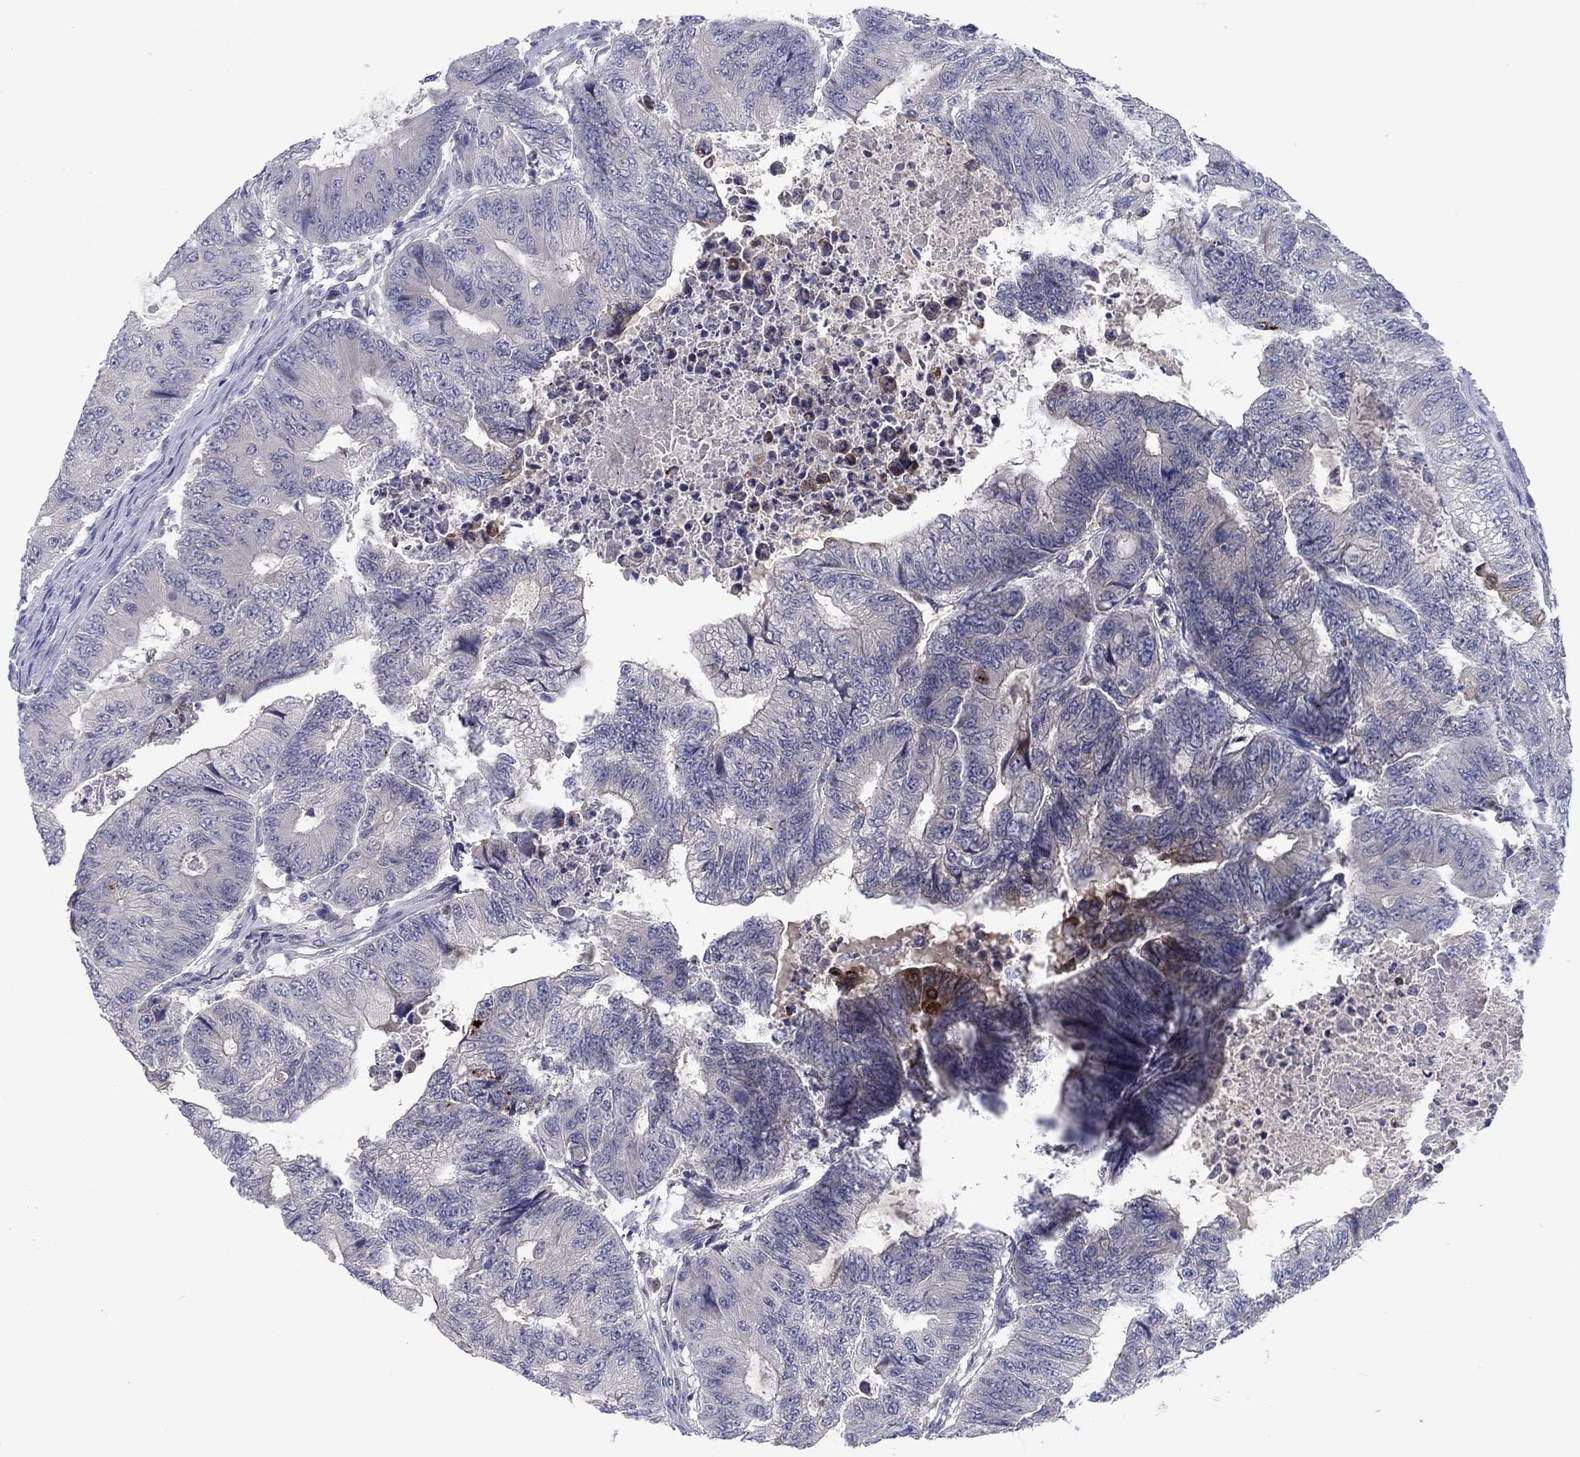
{"staining": {"intensity": "negative", "quantity": "none", "location": "none"}, "tissue": "colorectal cancer", "cell_type": "Tumor cells", "image_type": "cancer", "snomed": [{"axis": "morphology", "description": "Adenocarcinoma, NOS"}, {"axis": "topography", "description": "Colon"}], "caption": "Micrograph shows no protein expression in tumor cells of colorectal adenocarcinoma tissue.", "gene": "CACNA1A", "patient": {"sex": "female", "age": 48}}